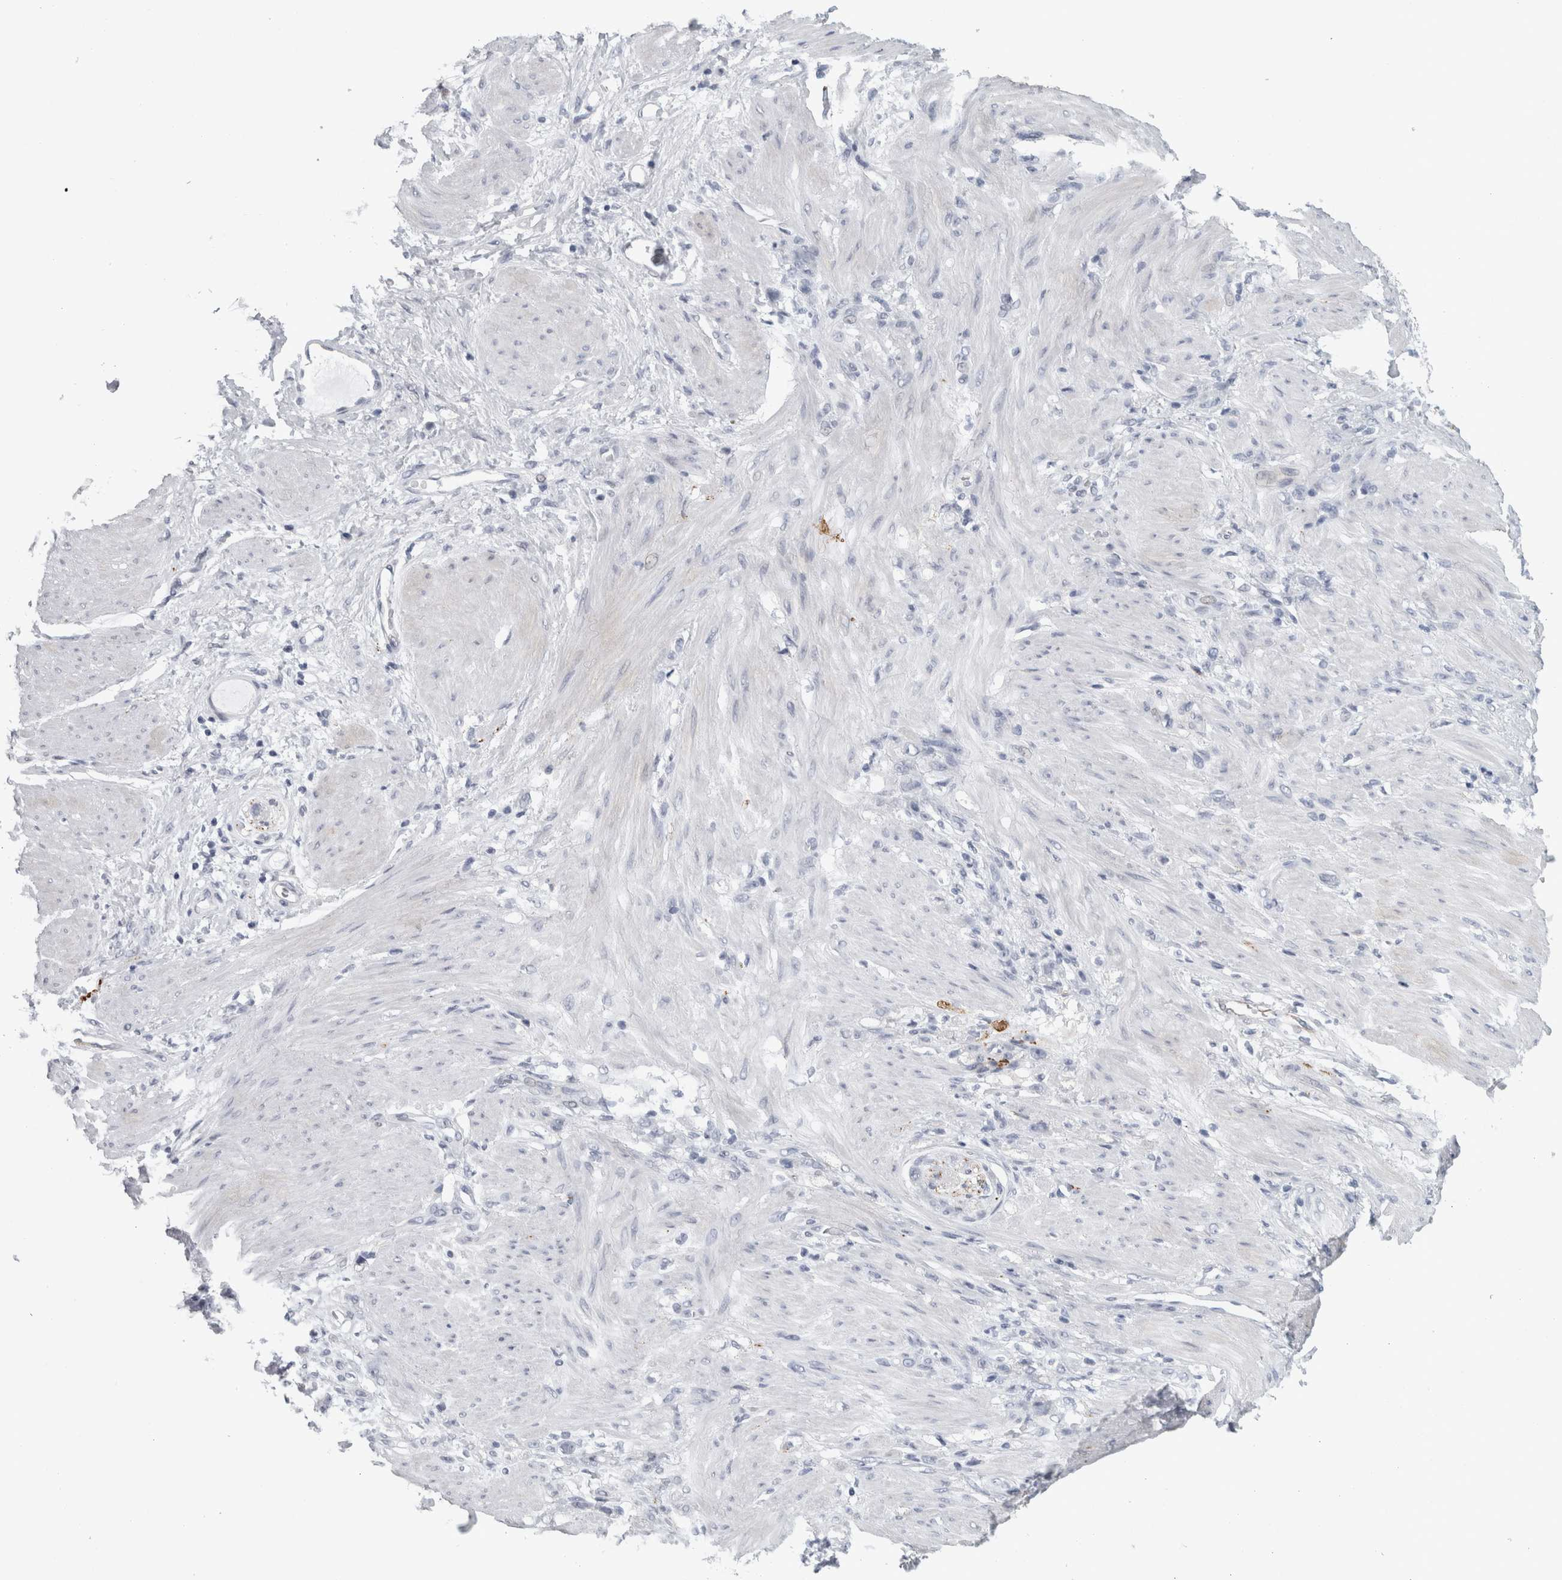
{"staining": {"intensity": "negative", "quantity": "none", "location": "none"}, "tissue": "stomach cancer", "cell_type": "Tumor cells", "image_type": "cancer", "snomed": [{"axis": "morphology", "description": "Adenocarcinoma, NOS"}, {"axis": "topography", "description": "Stomach"}], "caption": "An IHC histopathology image of stomach cancer (adenocarcinoma) is shown. There is no staining in tumor cells of stomach cancer (adenocarcinoma). (Immunohistochemistry (ihc), brightfield microscopy, high magnification).", "gene": "CPE", "patient": {"sex": "male", "age": 82}}